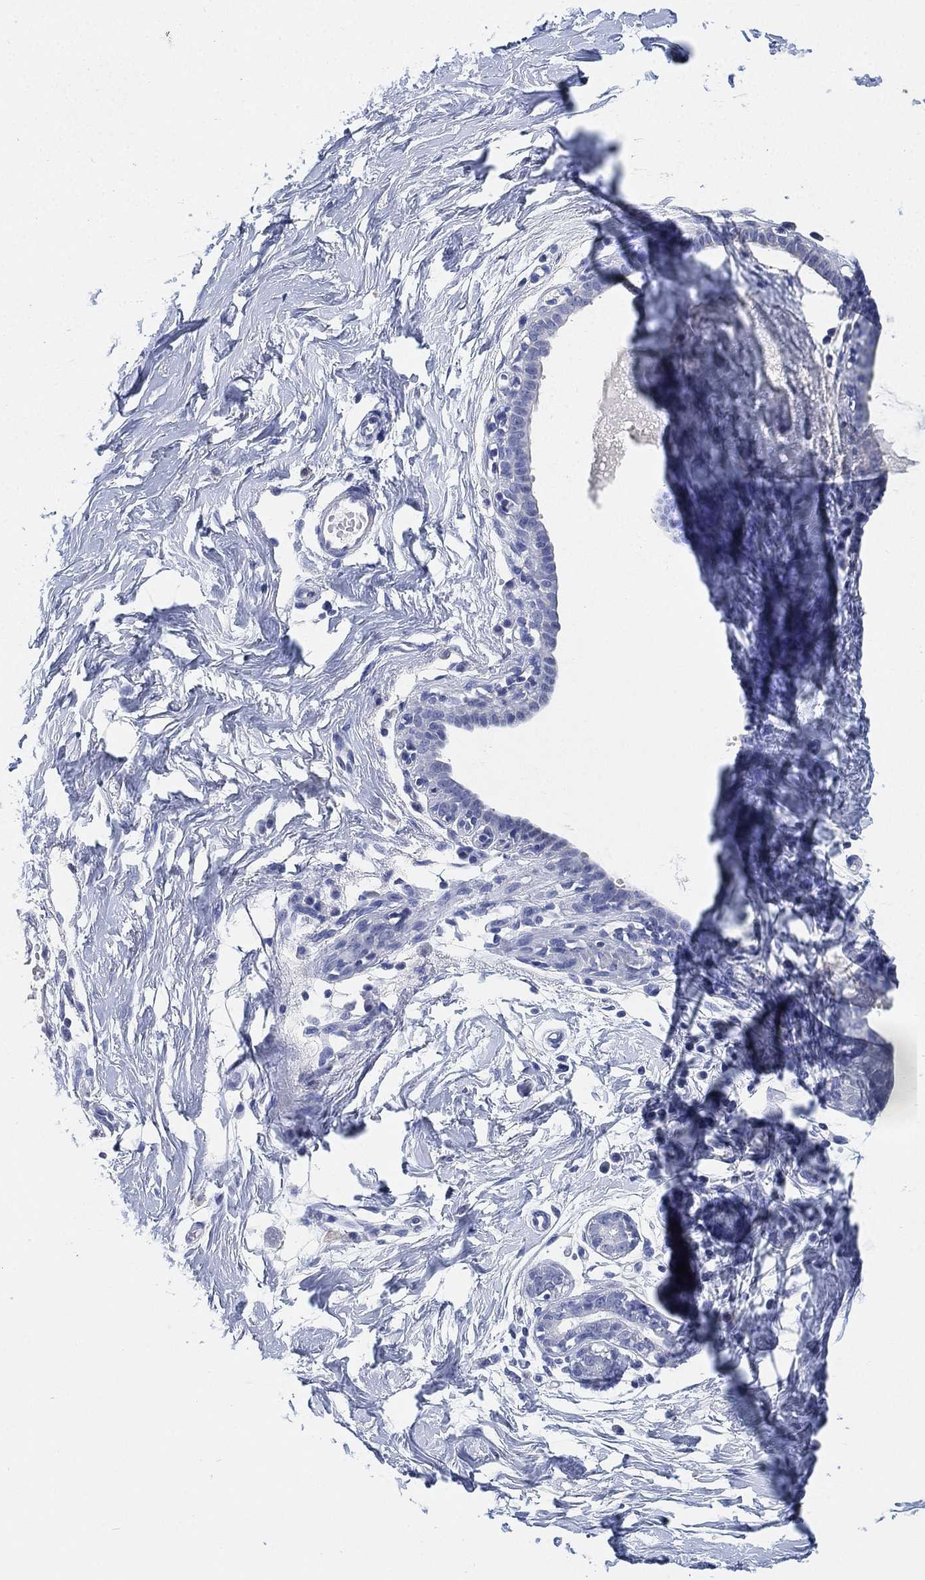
{"staining": {"intensity": "negative", "quantity": "none", "location": "none"}, "tissue": "breast", "cell_type": "Adipocytes", "image_type": "normal", "snomed": [{"axis": "morphology", "description": "Normal tissue, NOS"}, {"axis": "topography", "description": "Breast"}], "caption": "DAB (3,3'-diaminobenzidine) immunohistochemical staining of normal human breast exhibits no significant positivity in adipocytes. The staining was performed using DAB to visualize the protein expression in brown, while the nuclei were stained in blue with hematoxylin (Magnification: 20x).", "gene": "IYD", "patient": {"sex": "female", "age": 37}}